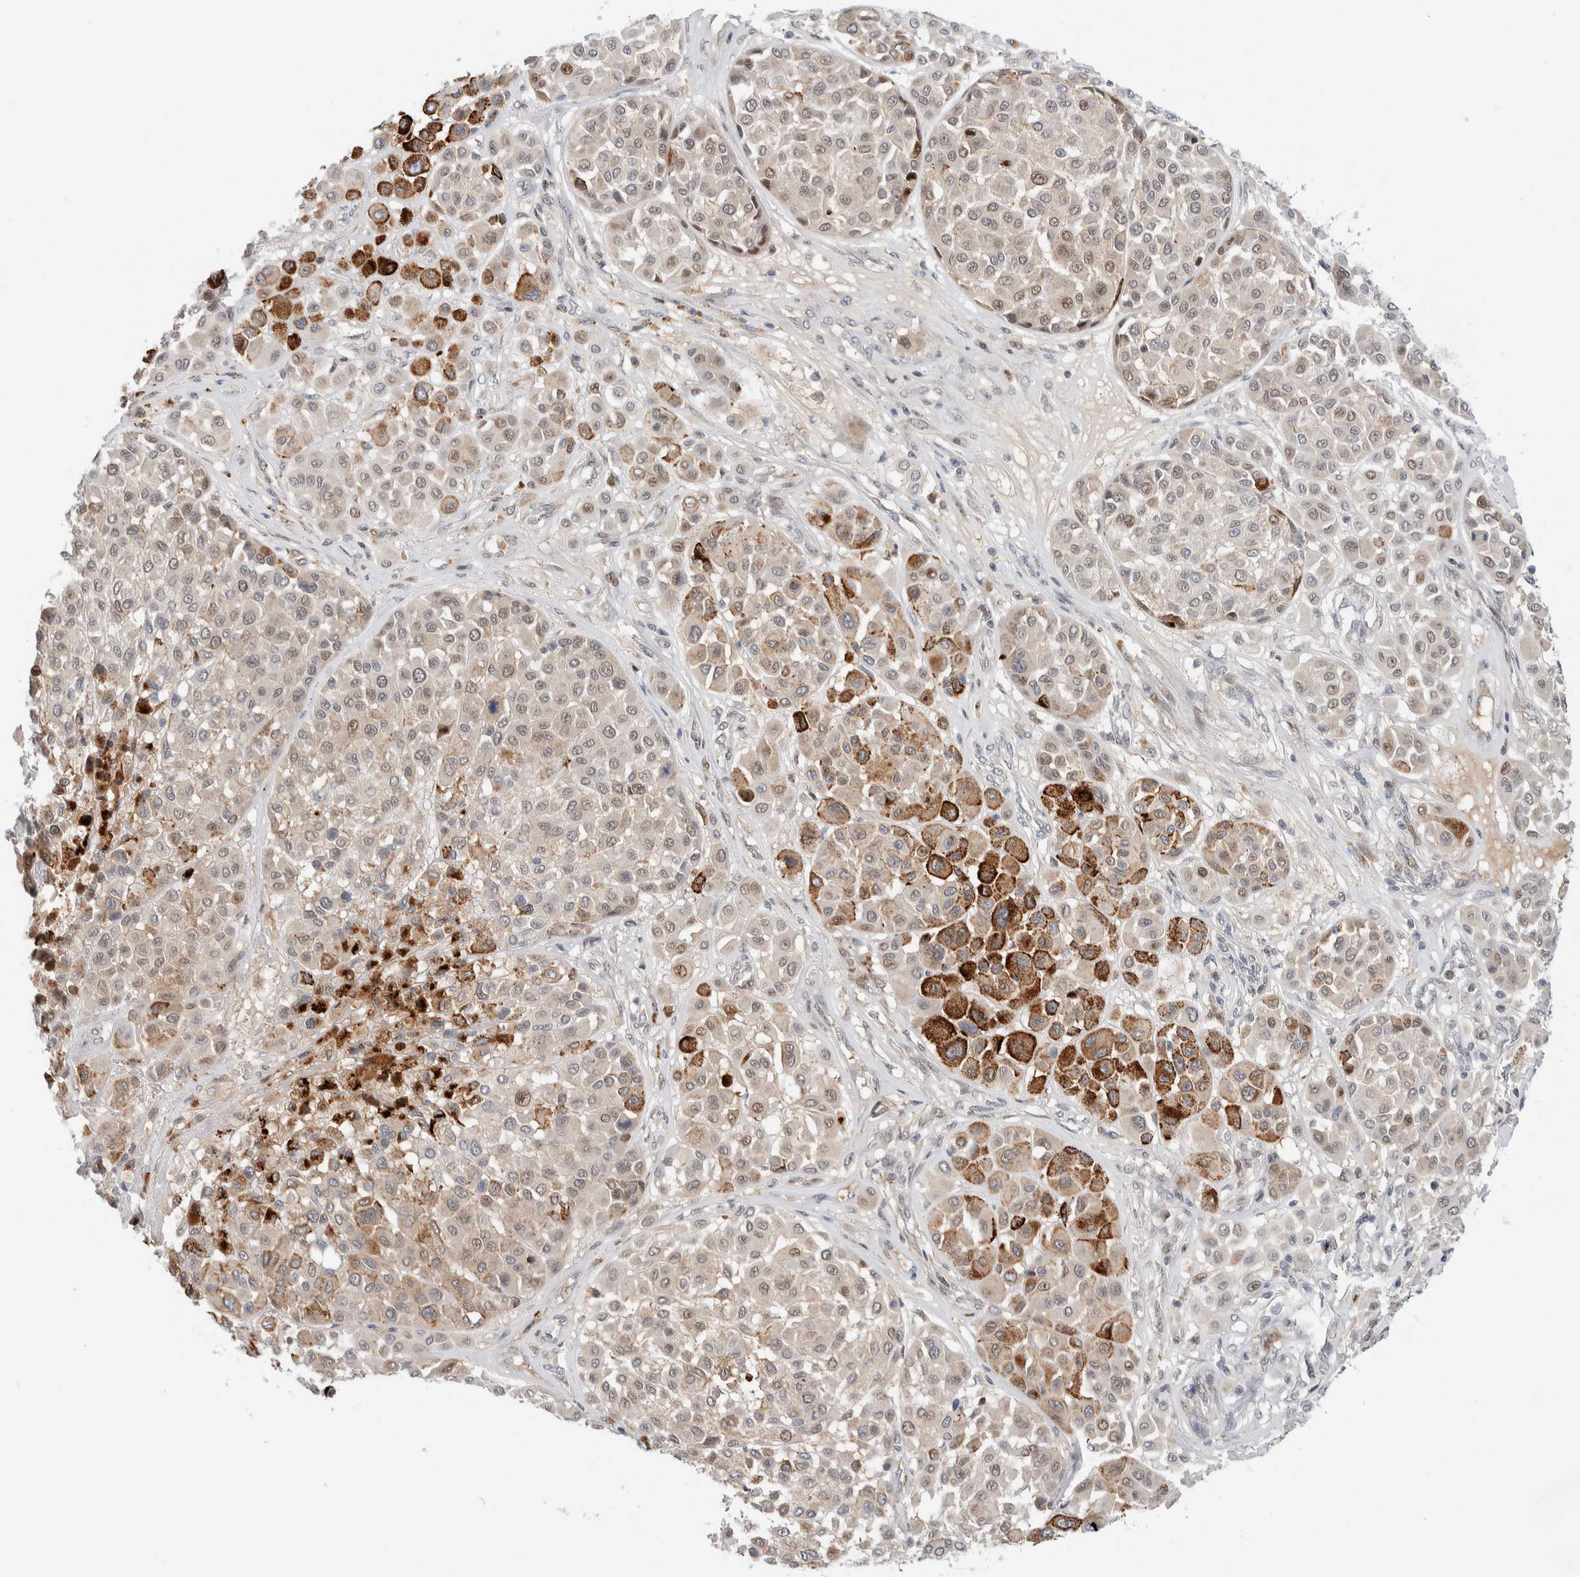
{"staining": {"intensity": "weak", "quantity": "25%-75%", "location": "cytoplasmic/membranous,nuclear"}, "tissue": "melanoma", "cell_type": "Tumor cells", "image_type": "cancer", "snomed": [{"axis": "morphology", "description": "Malignant melanoma, Metastatic site"}, {"axis": "topography", "description": "Soft tissue"}], "caption": "Melanoma was stained to show a protein in brown. There is low levels of weak cytoplasmic/membranous and nuclear expression in approximately 25%-75% of tumor cells. The staining was performed using DAB (3,3'-diaminobenzidine) to visualize the protein expression in brown, while the nuclei were stained in blue with hematoxylin (Magnification: 20x).", "gene": "NCR3LG1", "patient": {"sex": "male", "age": 41}}